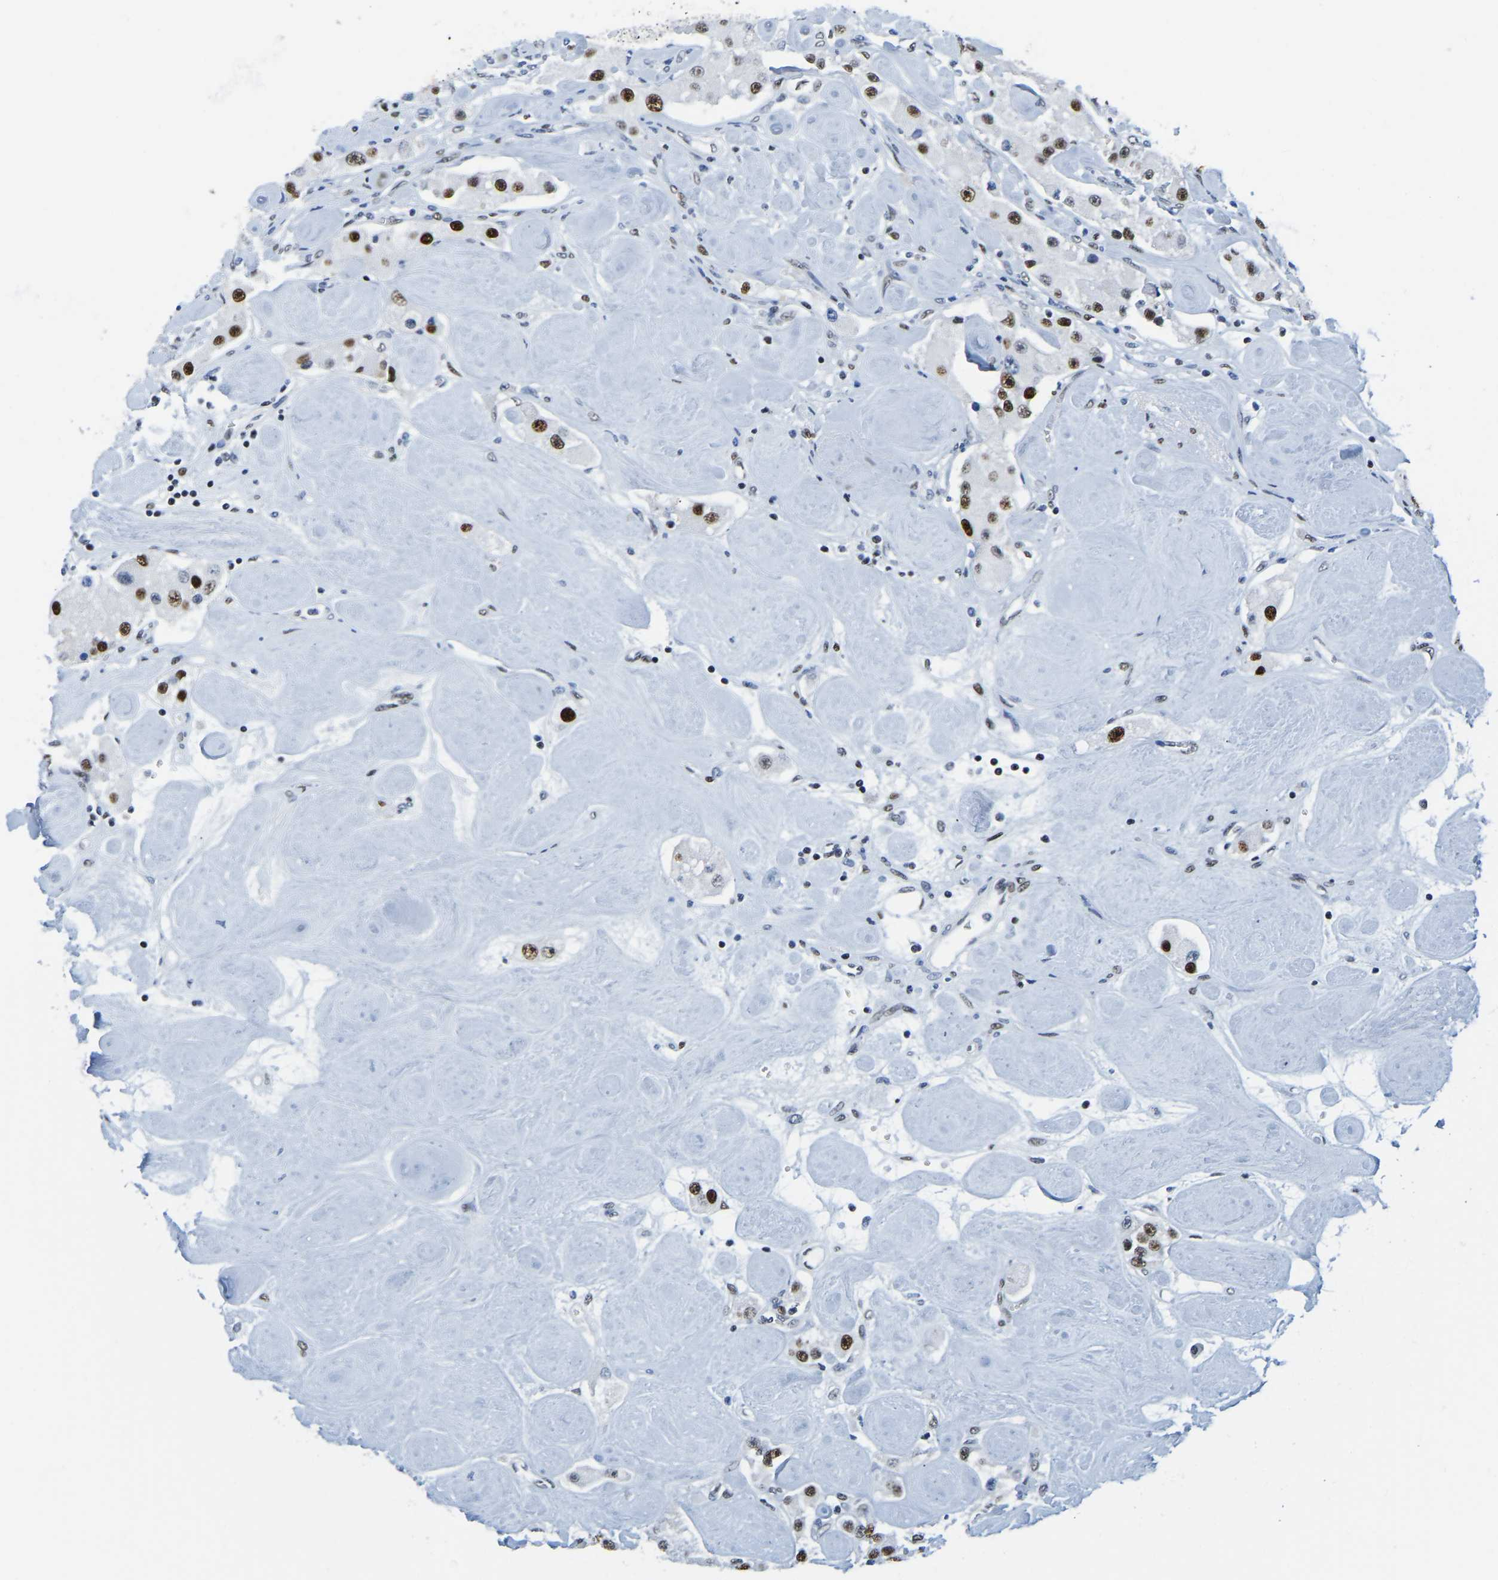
{"staining": {"intensity": "strong", "quantity": ">75%", "location": "nuclear"}, "tissue": "carcinoid", "cell_type": "Tumor cells", "image_type": "cancer", "snomed": [{"axis": "morphology", "description": "Carcinoid, malignant, NOS"}, {"axis": "topography", "description": "Pancreas"}], "caption": "Strong nuclear staining for a protein is seen in about >75% of tumor cells of carcinoid (malignant) using immunohistochemistry (IHC).", "gene": "UBA1", "patient": {"sex": "male", "age": 41}}